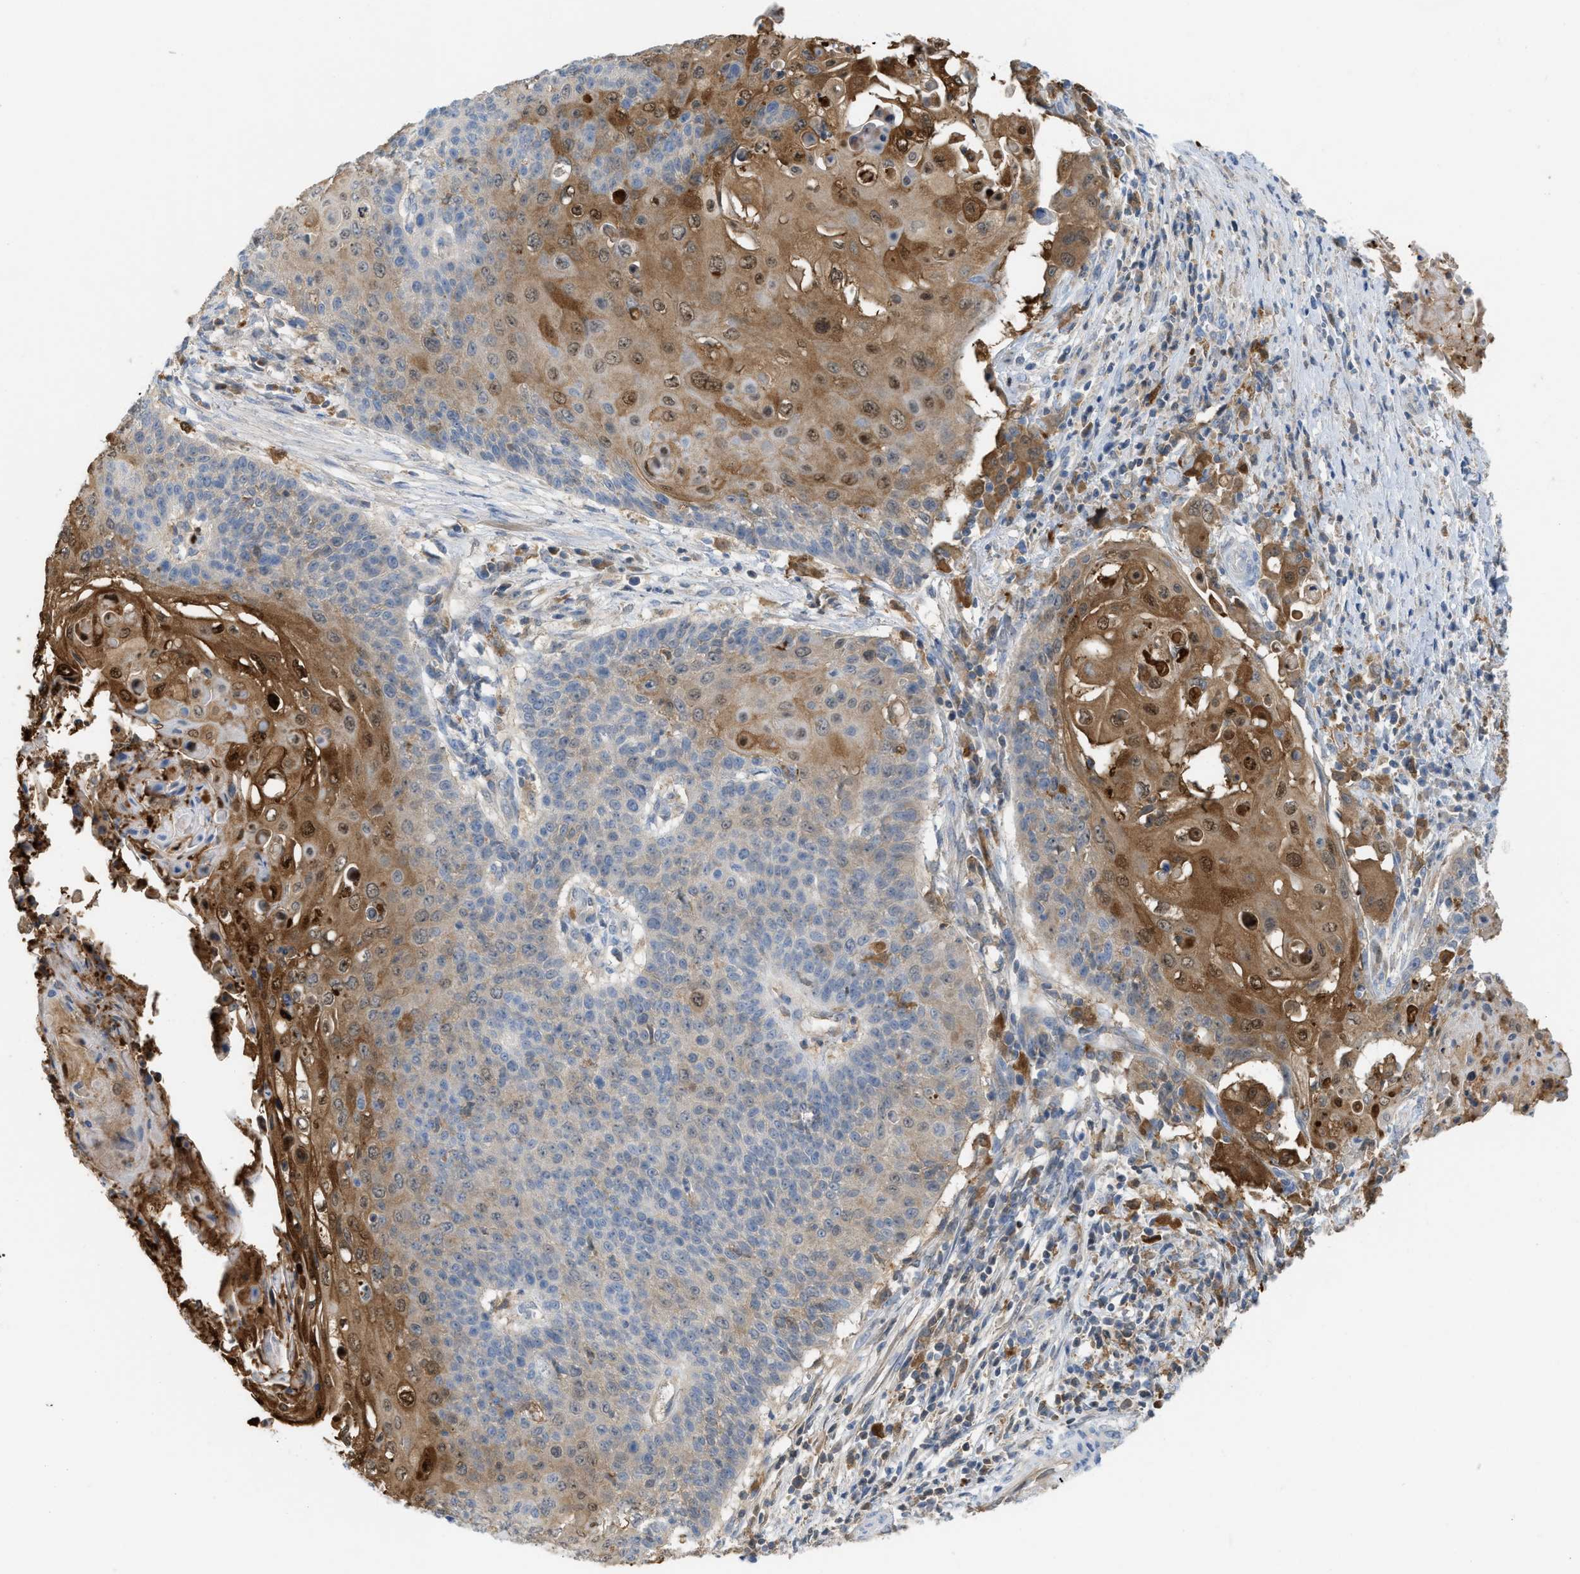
{"staining": {"intensity": "strong", "quantity": "<25%", "location": "cytoplasmic/membranous,nuclear"}, "tissue": "cervical cancer", "cell_type": "Tumor cells", "image_type": "cancer", "snomed": [{"axis": "morphology", "description": "Squamous cell carcinoma, NOS"}, {"axis": "topography", "description": "Cervix"}], "caption": "Brown immunohistochemical staining in human squamous cell carcinoma (cervical) reveals strong cytoplasmic/membranous and nuclear expression in approximately <25% of tumor cells.", "gene": "CSTB", "patient": {"sex": "female", "age": 39}}